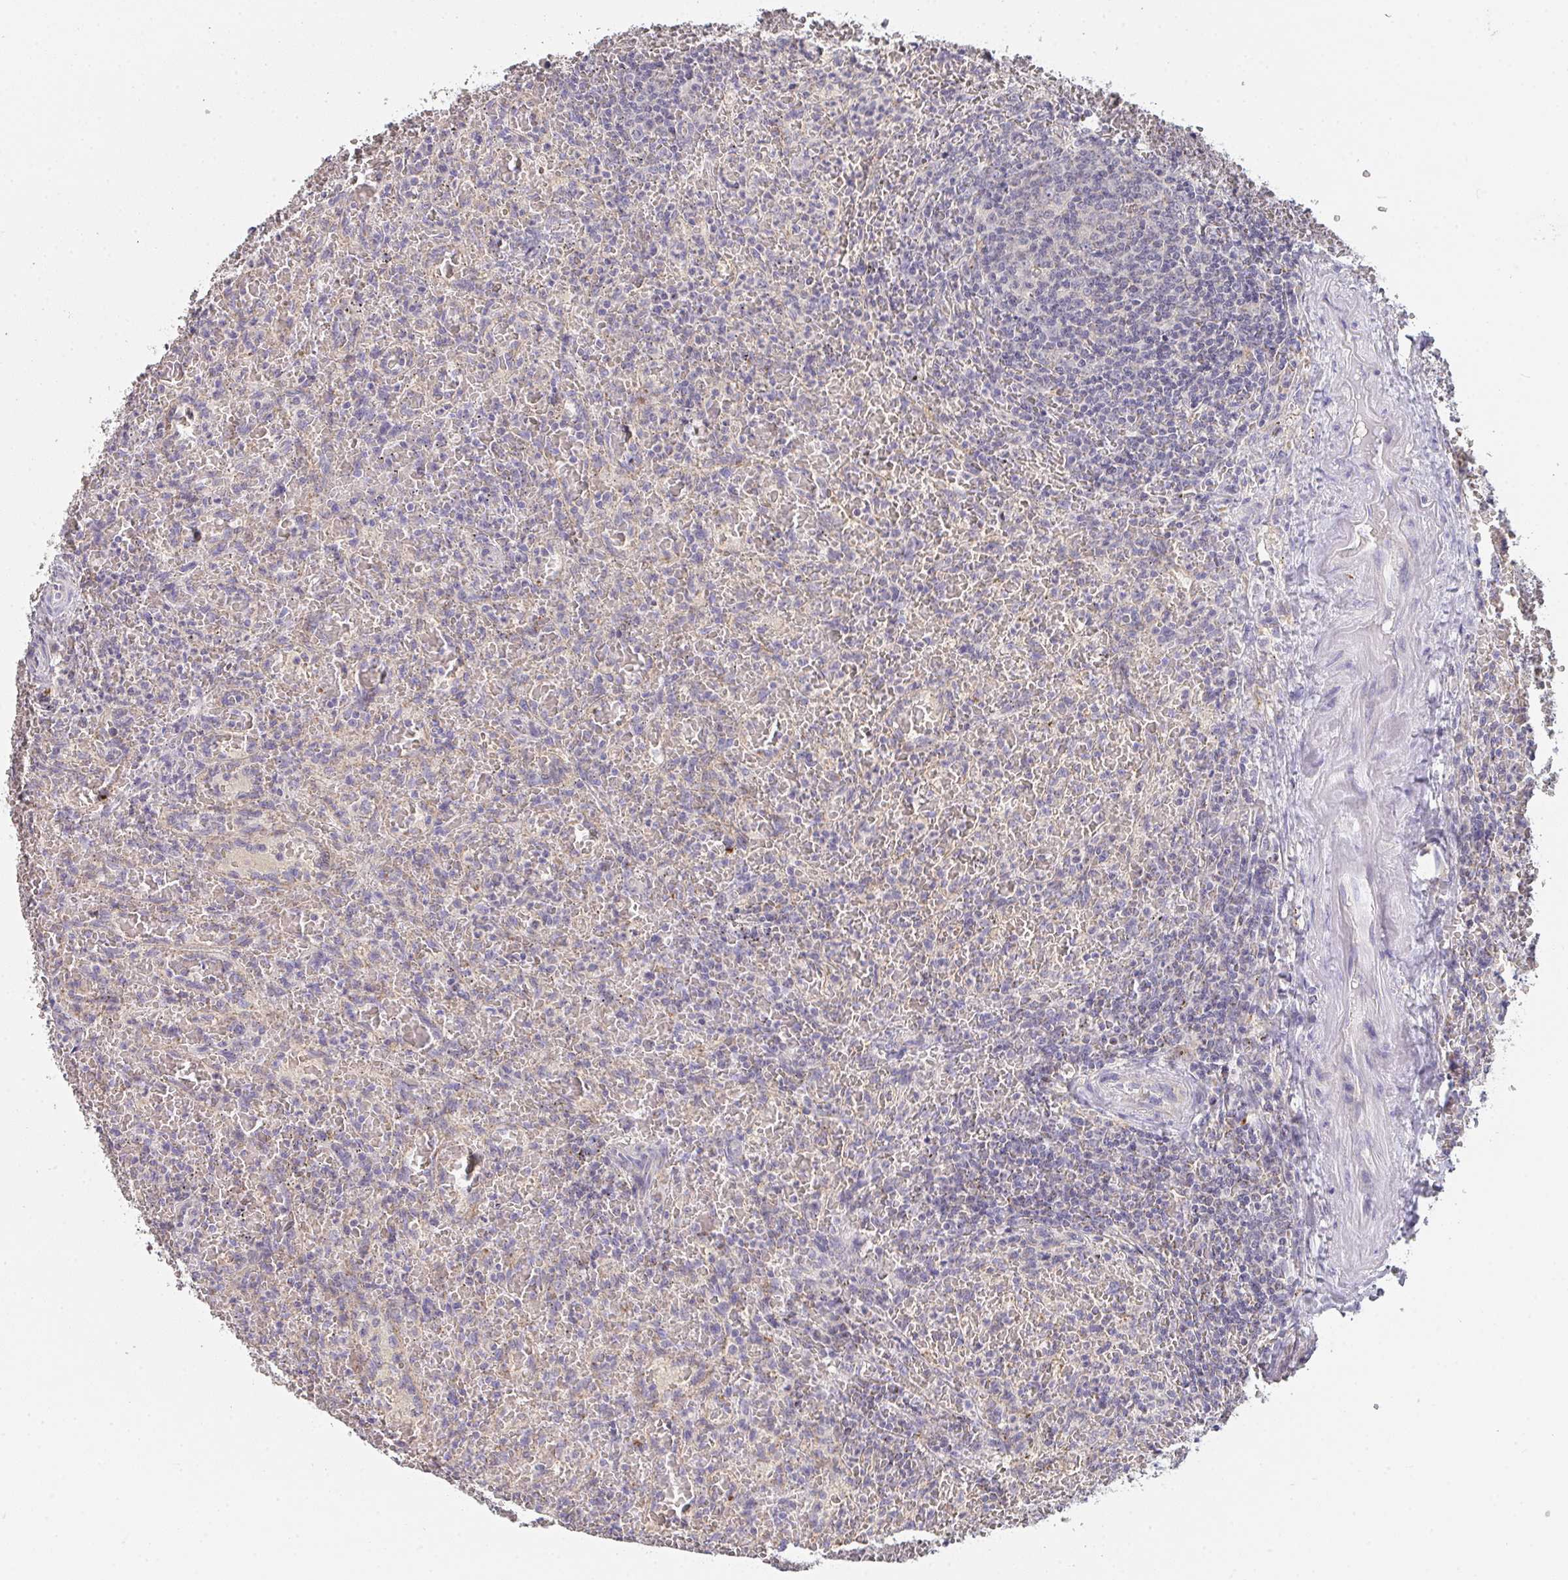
{"staining": {"intensity": "negative", "quantity": "none", "location": "none"}, "tissue": "lymphoma", "cell_type": "Tumor cells", "image_type": "cancer", "snomed": [{"axis": "morphology", "description": "Malignant lymphoma, non-Hodgkin's type, Low grade"}, {"axis": "topography", "description": "Spleen"}], "caption": "A high-resolution histopathology image shows IHC staining of lymphoma, which exhibits no significant expression in tumor cells.", "gene": "TMEM219", "patient": {"sex": "female", "age": 64}}